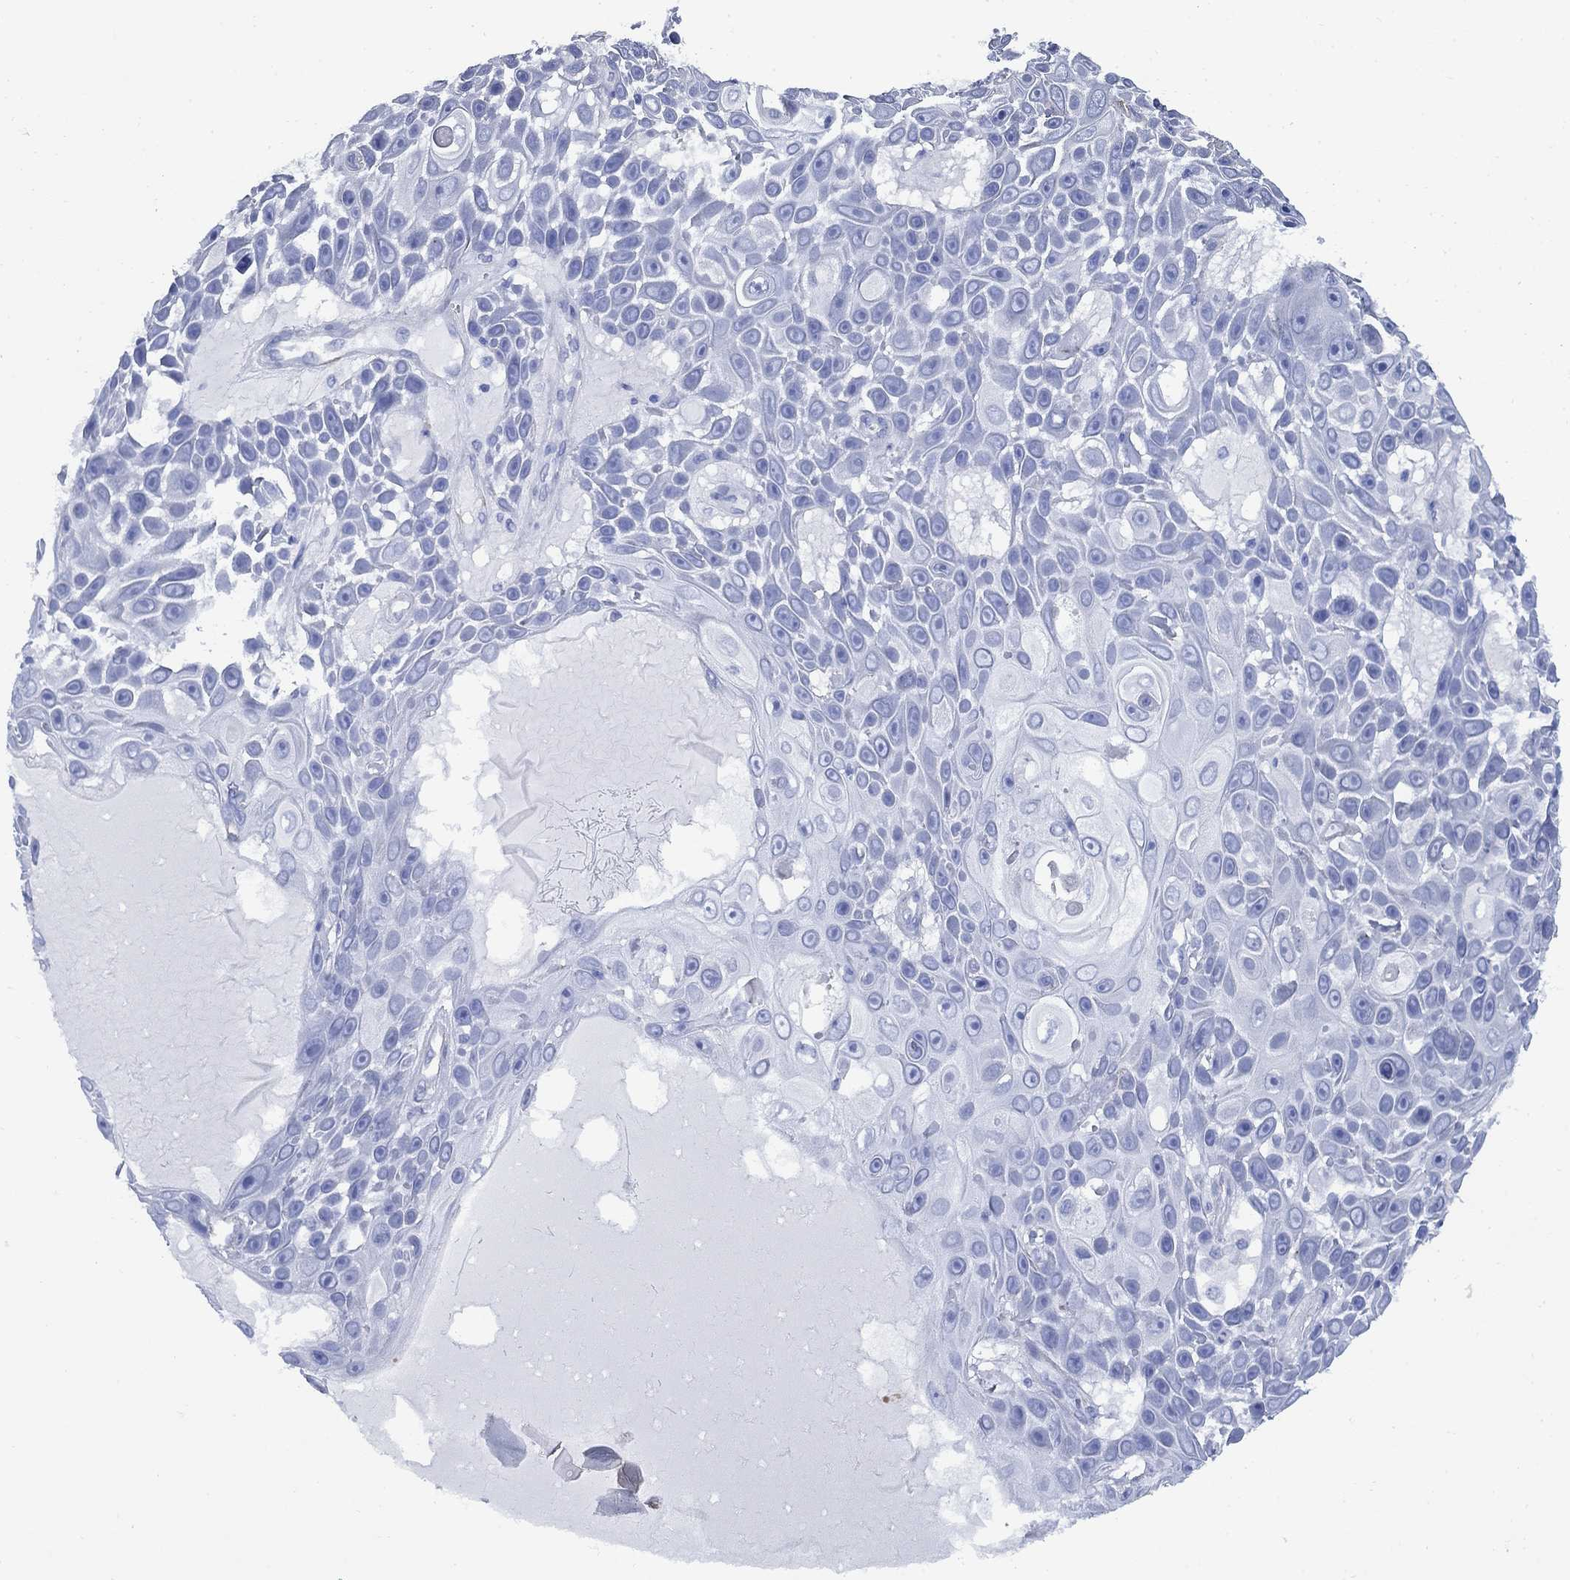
{"staining": {"intensity": "negative", "quantity": "none", "location": "none"}, "tissue": "skin cancer", "cell_type": "Tumor cells", "image_type": "cancer", "snomed": [{"axis": "morphology", "description": "Squamous cell carcinoma, NOS"}, {"axis": "topography", "description": "Skin"}], "caption": "The immunohistochemistry (IHC) histopathology image has no significant positivity in tumor cells of skin cancer tissue.", "gene": "VTN", "patient": {"sex": "male", "age": 82}}